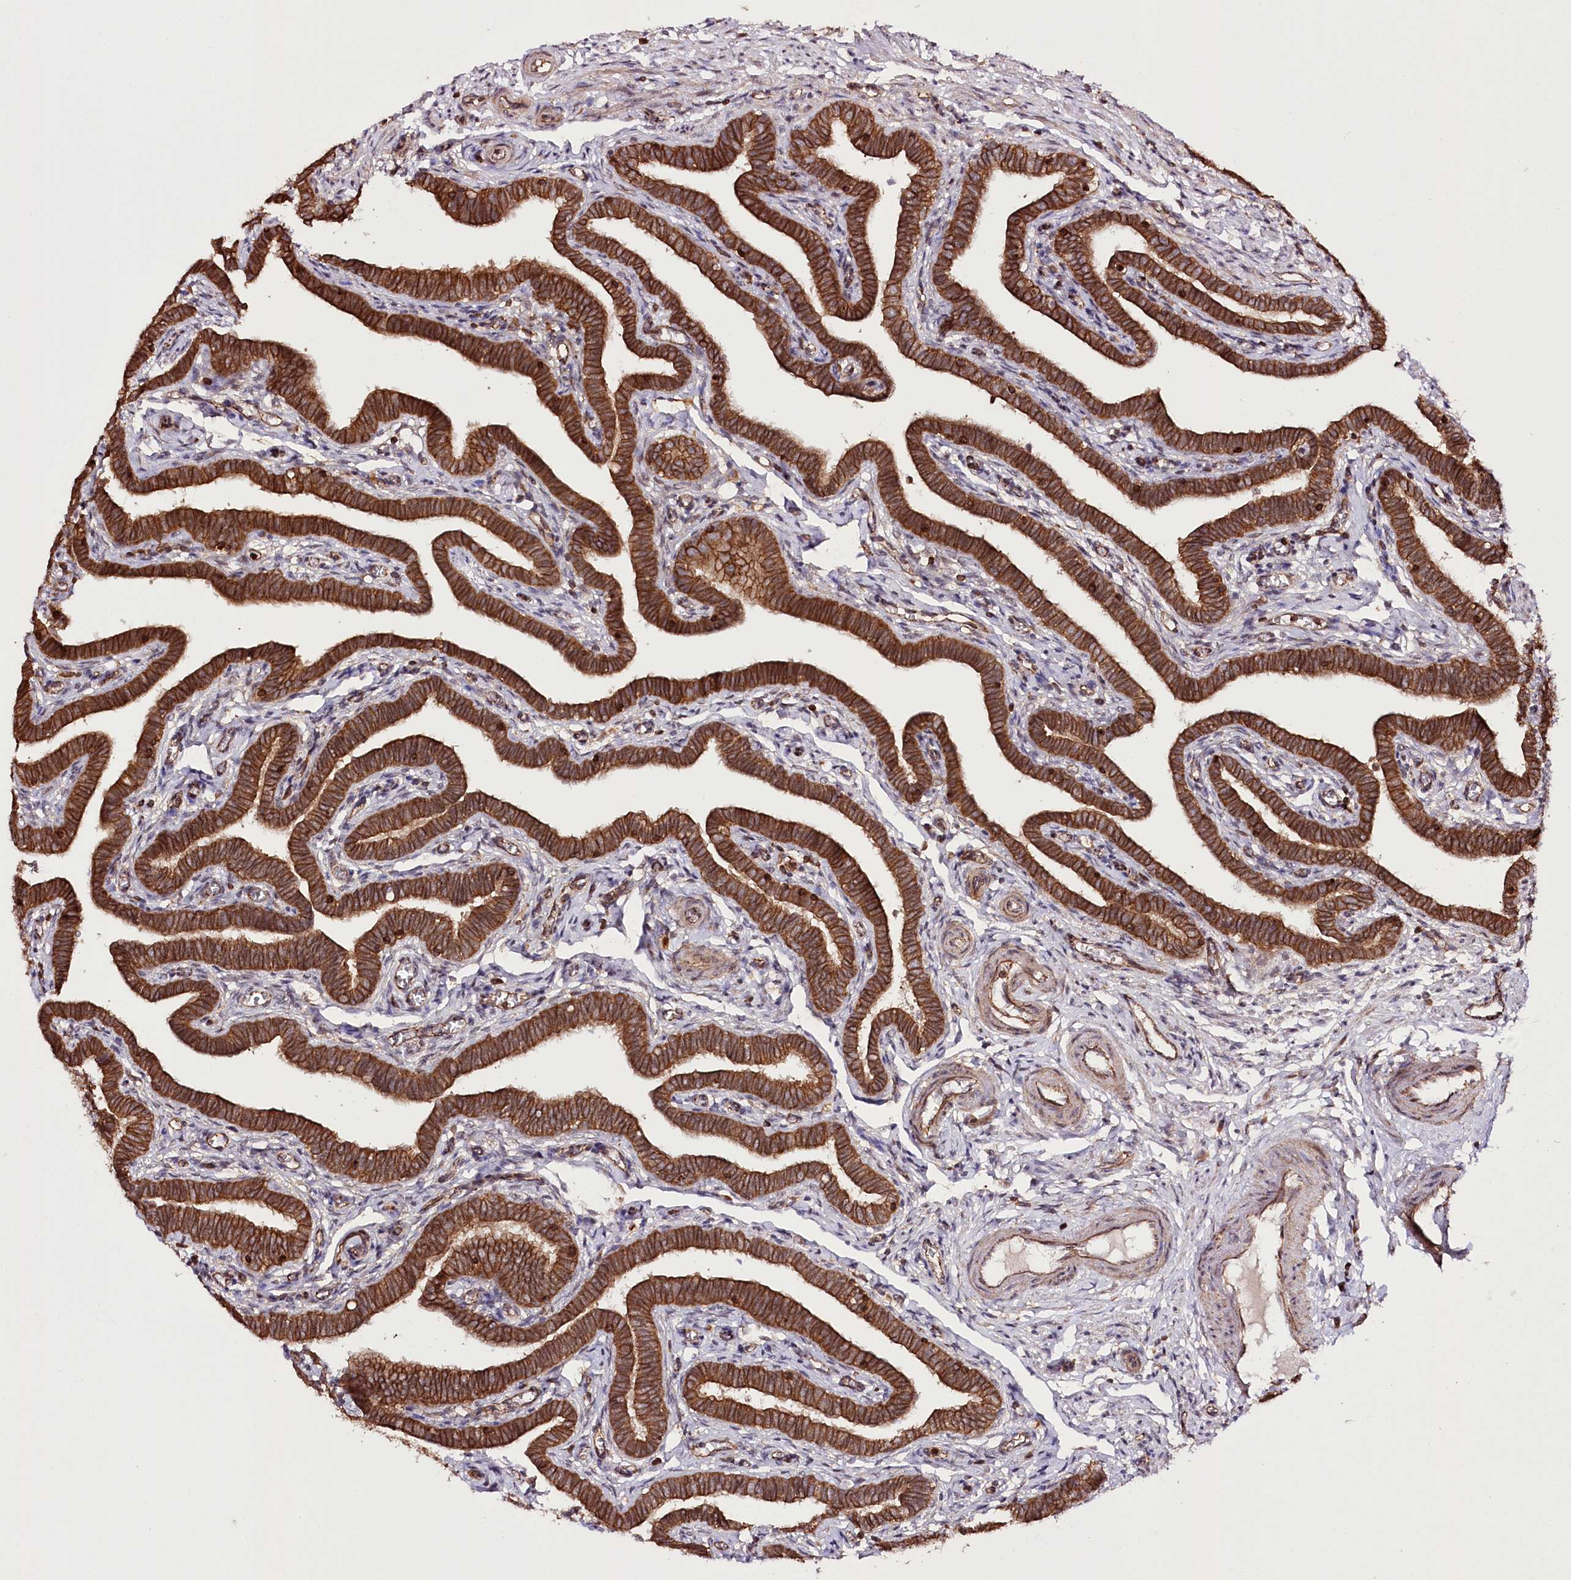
{"staining": {"intensity": "strong", "quantity": ">75%", "location": "cytoplasmic/membranous"}, "tissue": "fallopian tube", "cell_type": "Glandular cells", "image_type": "normal", "snomed": [{"axis": "morphology", "description": "Normal tissue, NOS"}, {"axis": "topography", "description": "Fallopian tube"}], "caption": "Immunohistochemistry (IHC) photomicrograph of unremarkable fallopian tube stained for a protein (brown), which reveals high levels of strong cytoplasmic/membranous positivity in approximately >75% of glandular cells.", "gene": "DHX29", "patient": {"sex": "female", "age": 36}}